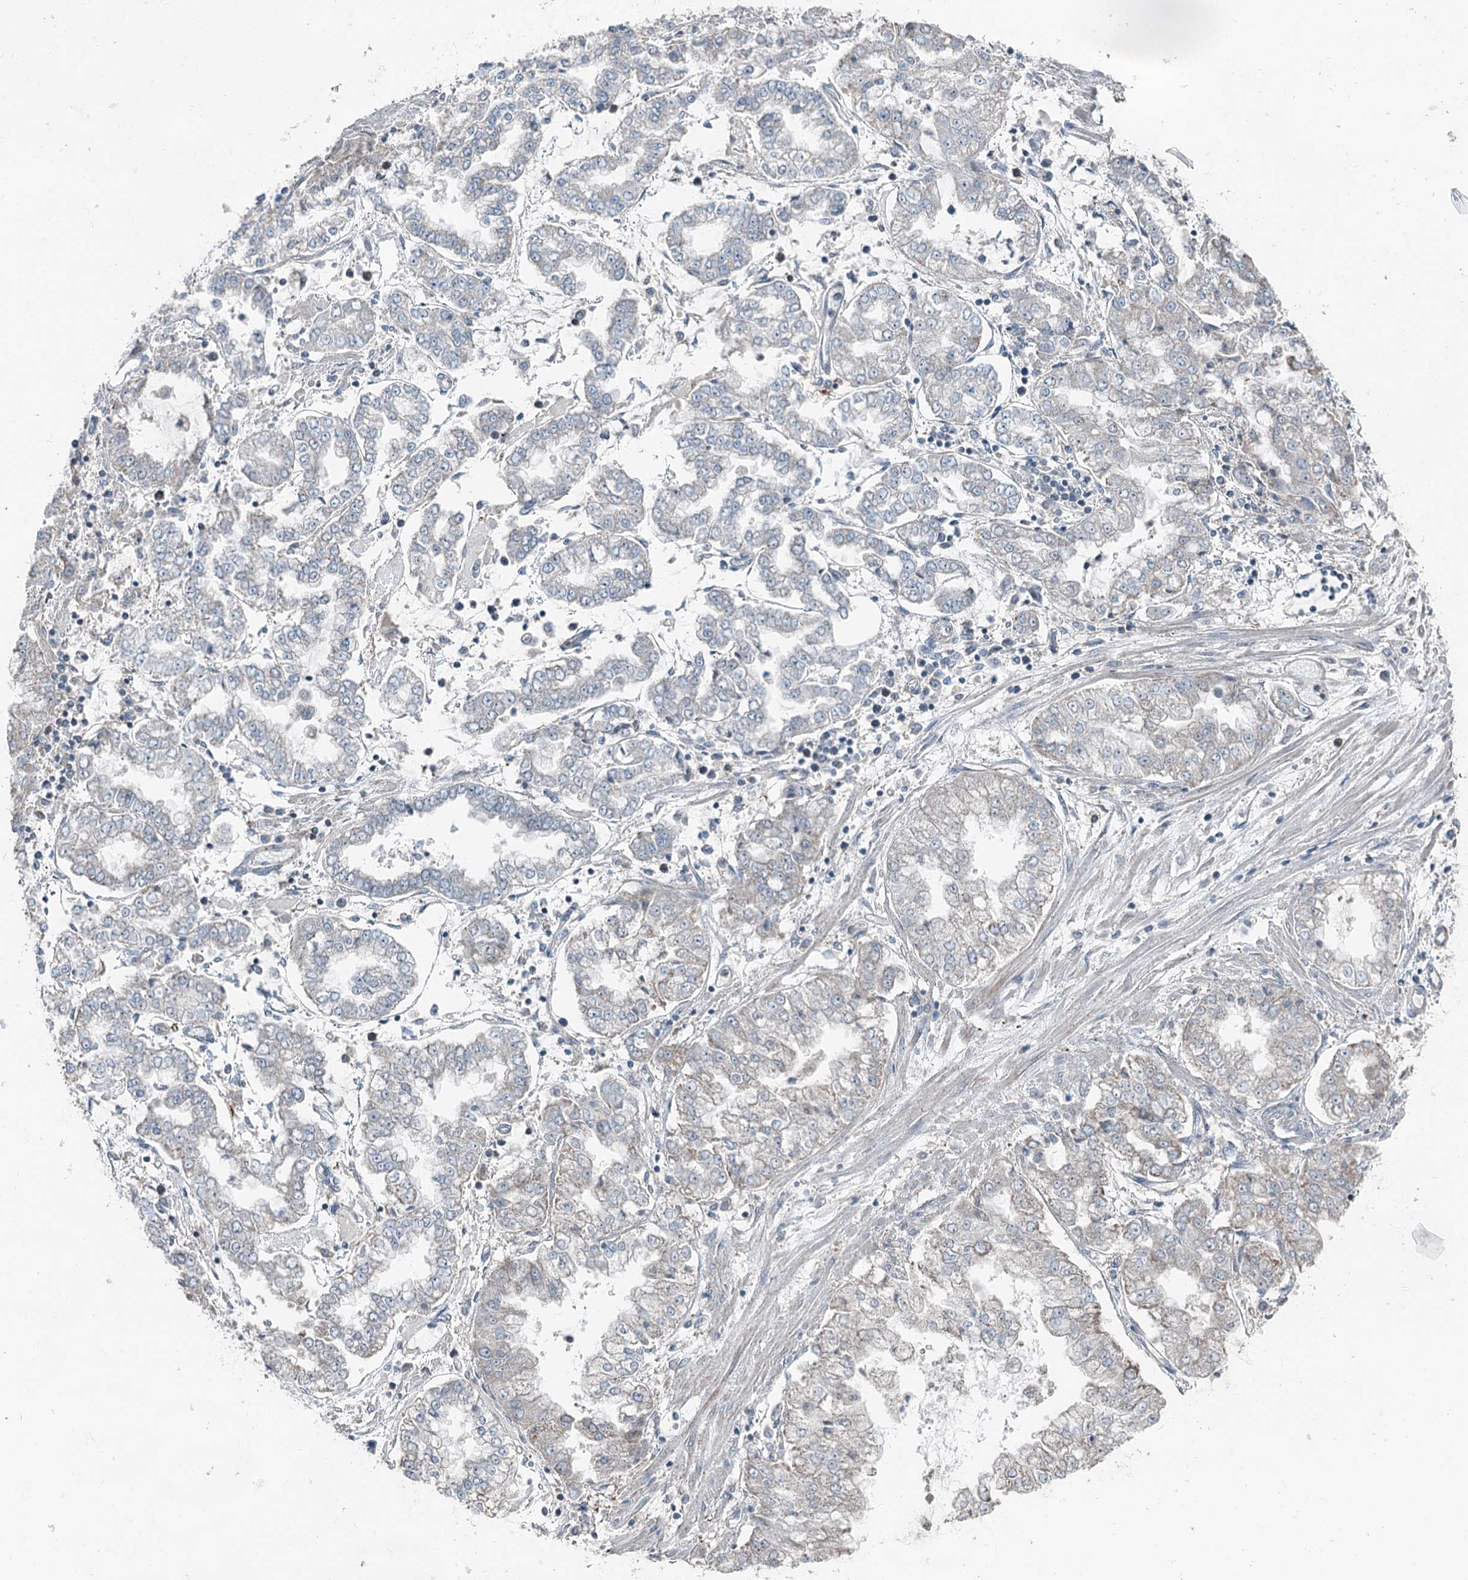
{"staining": {"intensity": "negative", "quantity": "none", "location": "none"}, "tissue": "stomach cancer", "cell_type": "Tumor cells", "image_type": "cancer", "snomed": [{"axis": "morphology", "description": "Adenocarcinoma, NOS"}, {"axis": "topography", "description": "Stomach"}], "caption": "This is a histopathology image of IHC staining of stomach cancer, which shows no staining in tumor cells.", "gene": "SKIC3", "patient": {"sex": "male", "age": 76}}